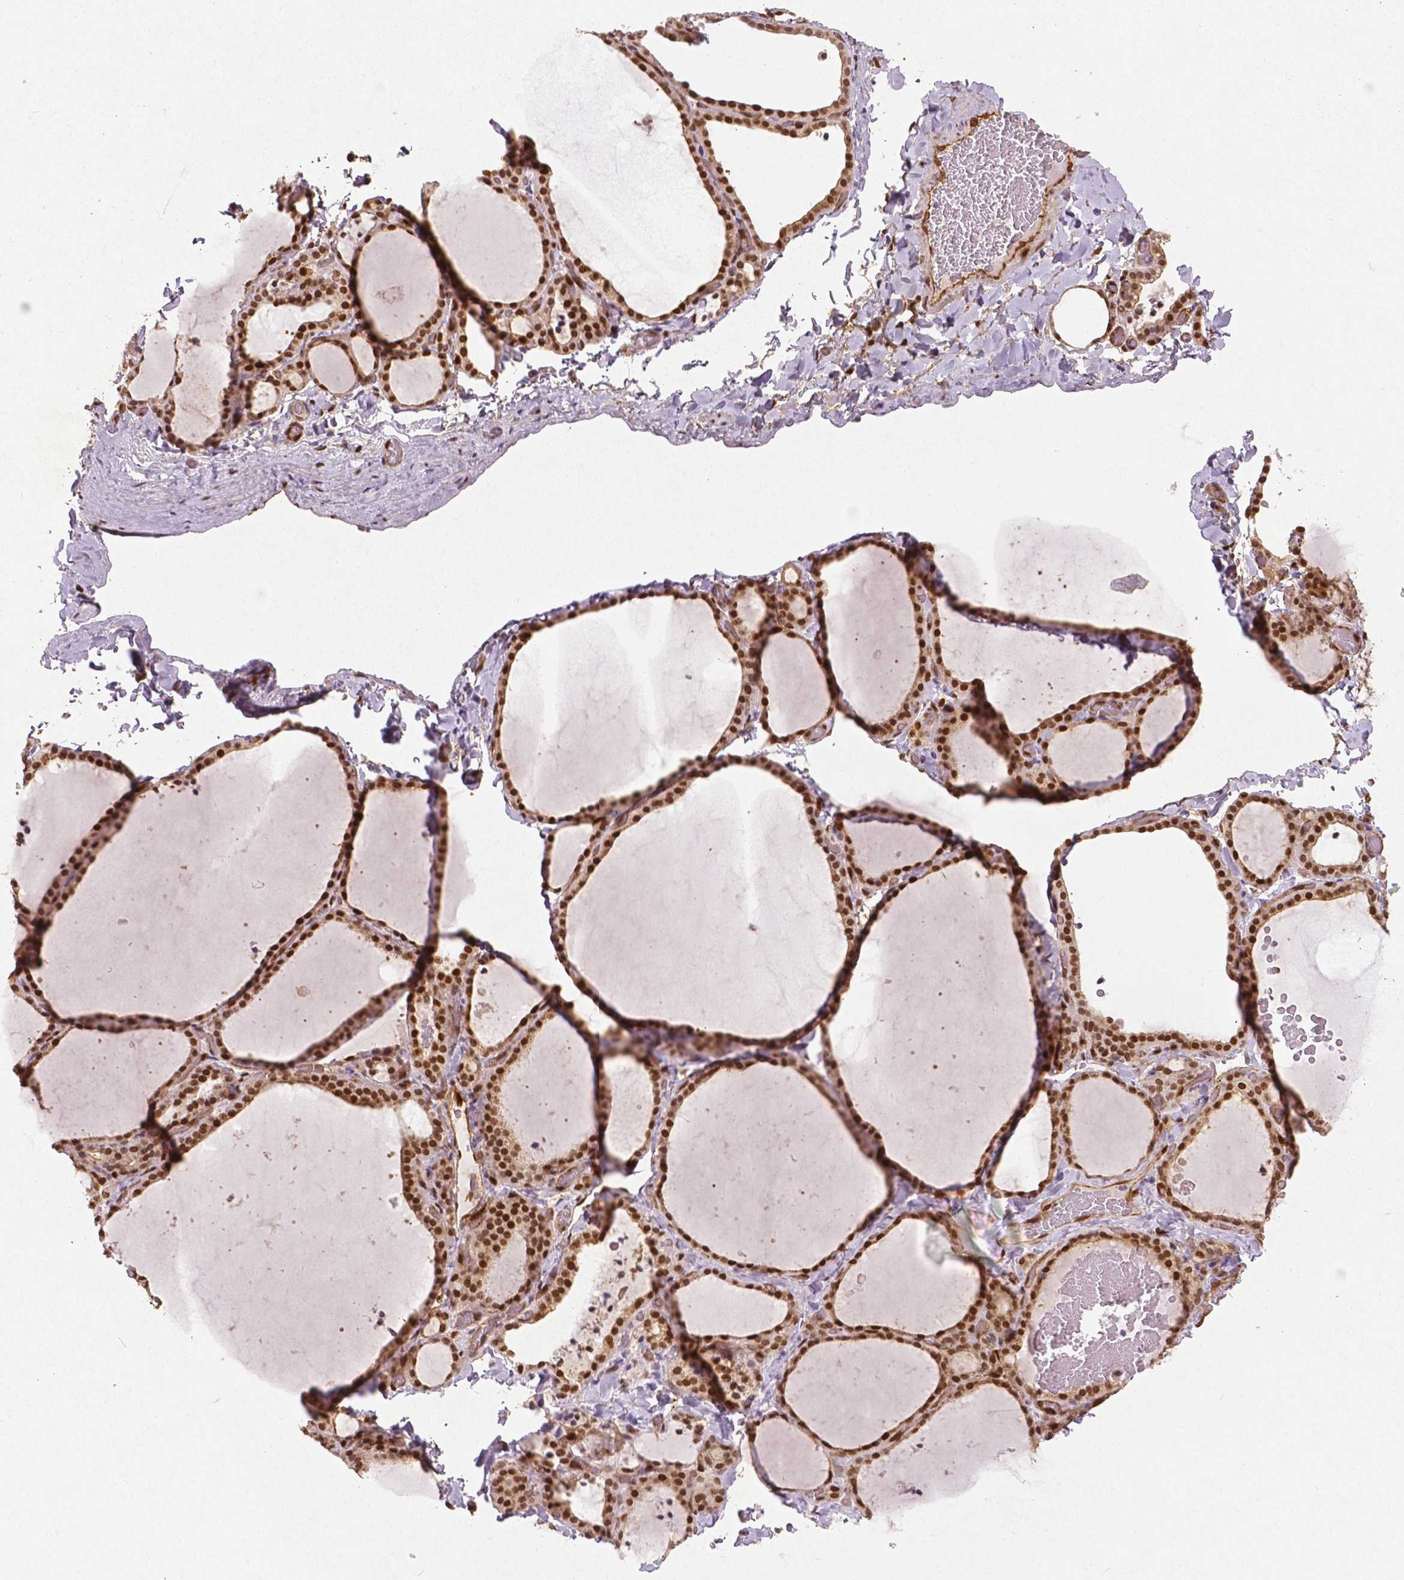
{"staining": {"intensity": "moderate", "quantity": ">75%", "location": "cytoplasmic/membranous,nuclear"}, "tissue": "thyroid gland", "cell_type": "Glandular cells", "image_type": "normal", "snomed": [{"axis": "morphology", "description": "Normal tissue, NOS"}, {"axis": "topography", "description": "Thyroid gland"}], "caption": "Glandular cells display medium levels of moderate cytoplasmic/membranous,nuclear staining in about >75% of cells in normal human thyroid gland. The staining was performed using DAB, with brown indicating positive protein expression. Nuclei are stained blue with hematoxylin.", "gene": "WWTR1", "patient": {"sex": "female", "age": 22}}